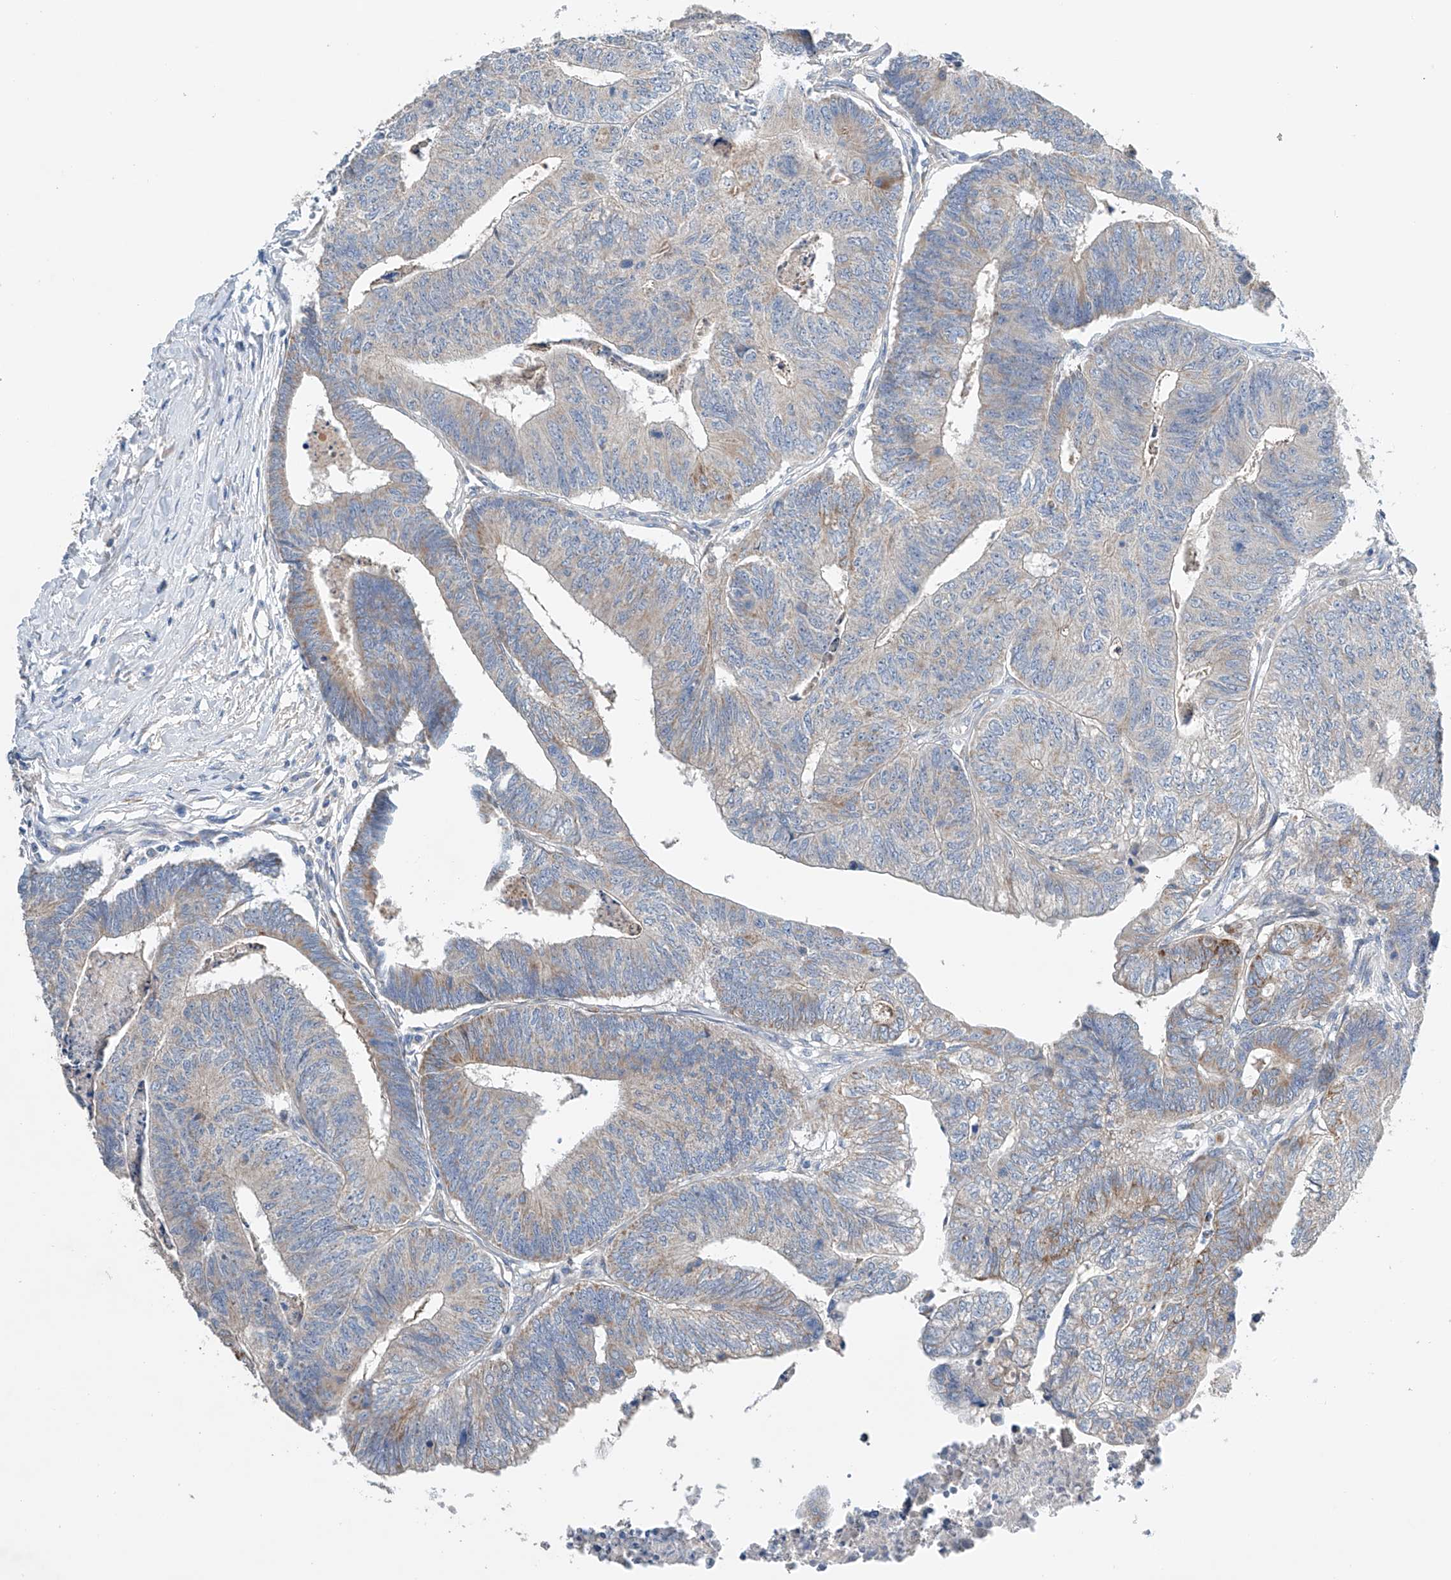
{"staining": {"intensity": "weak", "quantity": "25%-75%", "location": "cytoplasmic/membranous"}, "tissue": "colorectal cancer", "cell_type": "Tumor cells", "image_type": "cancer", "snomed": [{"axis": "morphology", "description": "Adenocarcinoma, NOS"}, {"axis": "topography", "description": "Colon"}], "caption": "Immunohistochemical staining of colorectal adenocarcinoma exhibits low levels of weak cytoplasmic/membranous protein positivity in approximately 25%-75% of tumor cells.", "gene": "GPC4", "patient": {"sex": "female", "age": 67}}